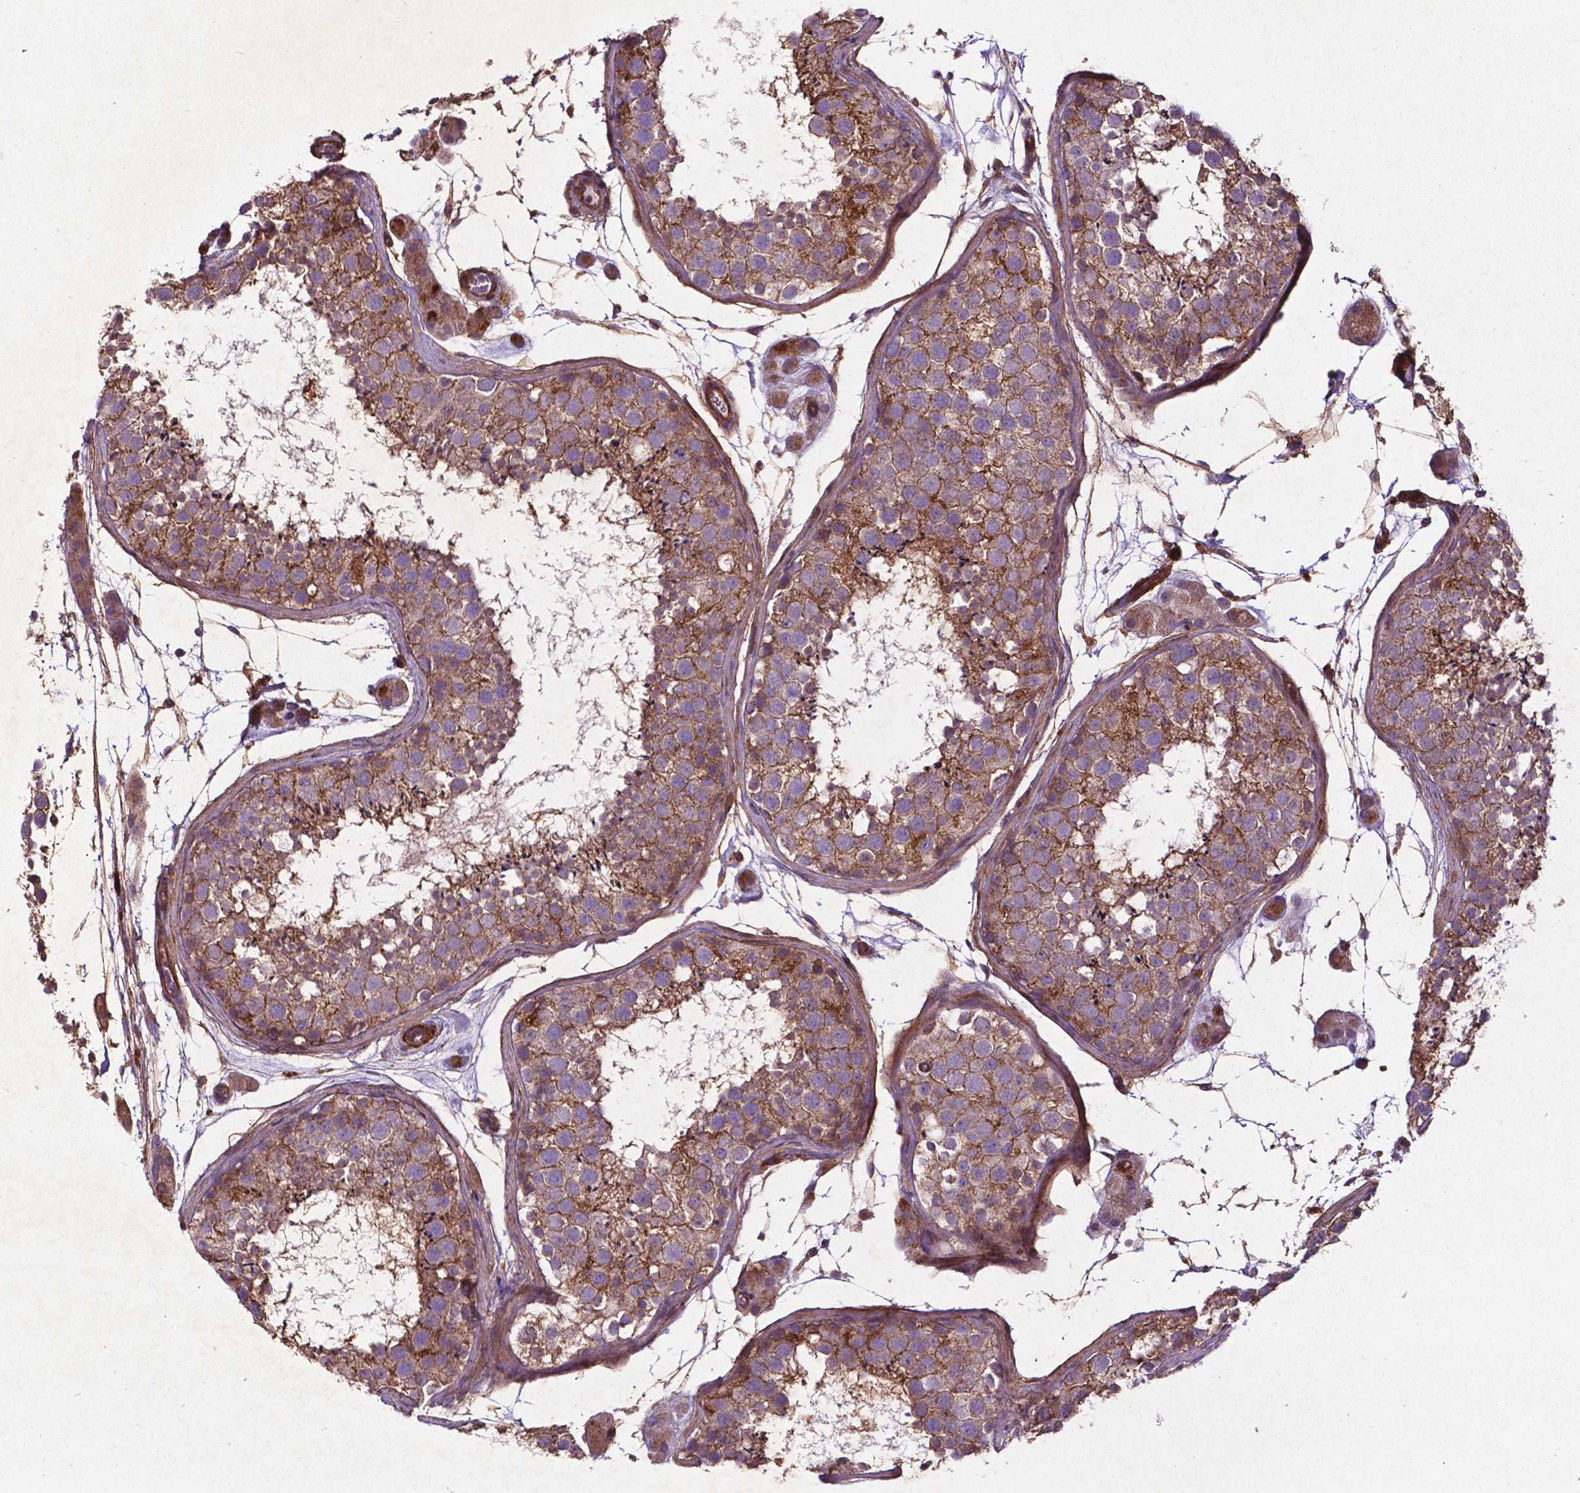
{"staining": {"intensity": "moderate", "quantity": ">75%", "location": "cytoplasmic/membranous"}, "tissue": "testis", "cell_type": "Cells in seminiferous ducts", "image_type": "normal", "snomed": [{"axis": "morphology", "description": "Normal tissue, NOS"}, {"axis": "topography", "description": "Testis"}], "caption": "Immunohistochemistry of benign human testis demonstrates medium levels of moderate cytoplasmic/membranous staining in approximately >75% of cells in seminiferous ducts. The protein is shown in brown color, while the nuclei are stained blue.", "gene": "RRAS", "patient": {"sex": "male", "age": 41}}